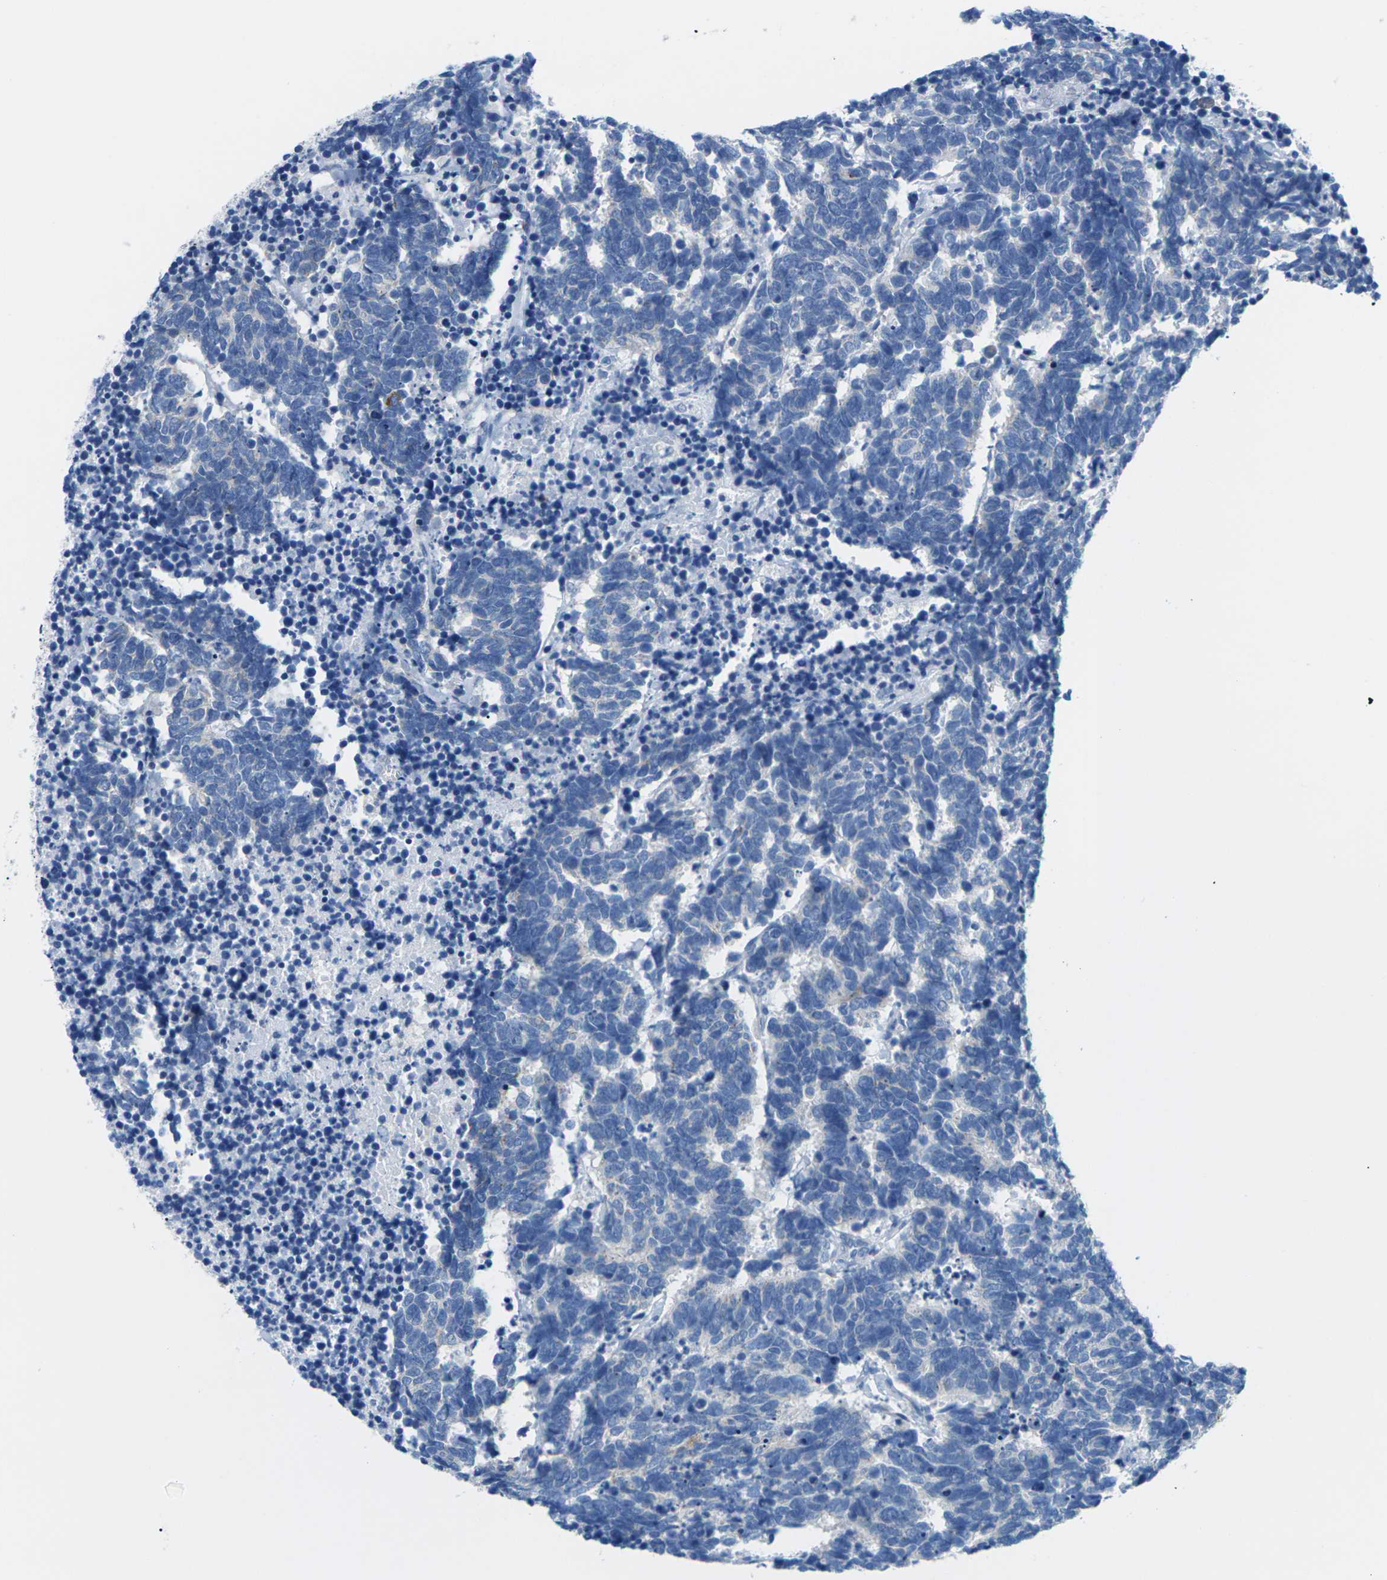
{"staining": {"intensity": "negative", "quantity": "none", "location": "none"}, "tissue": "carcinoid", "cell_type": "Tumor cells", "image_type": "cancer", "snomed": [{"axis": "morphology", "description": "Carcinoma, NOS"}, {"axis": "morphology", "description": "Carcinoid, malignant, NOS"}, {"axis": "topography", "description": "Urinary bladder"}], "caption": "A high-resolution image shows IHC staining of carcinoid, which reveals no significant staining in tumor cells.", "gene": "SYNGR2", "patient": {"sex": "male", "age": 57}}